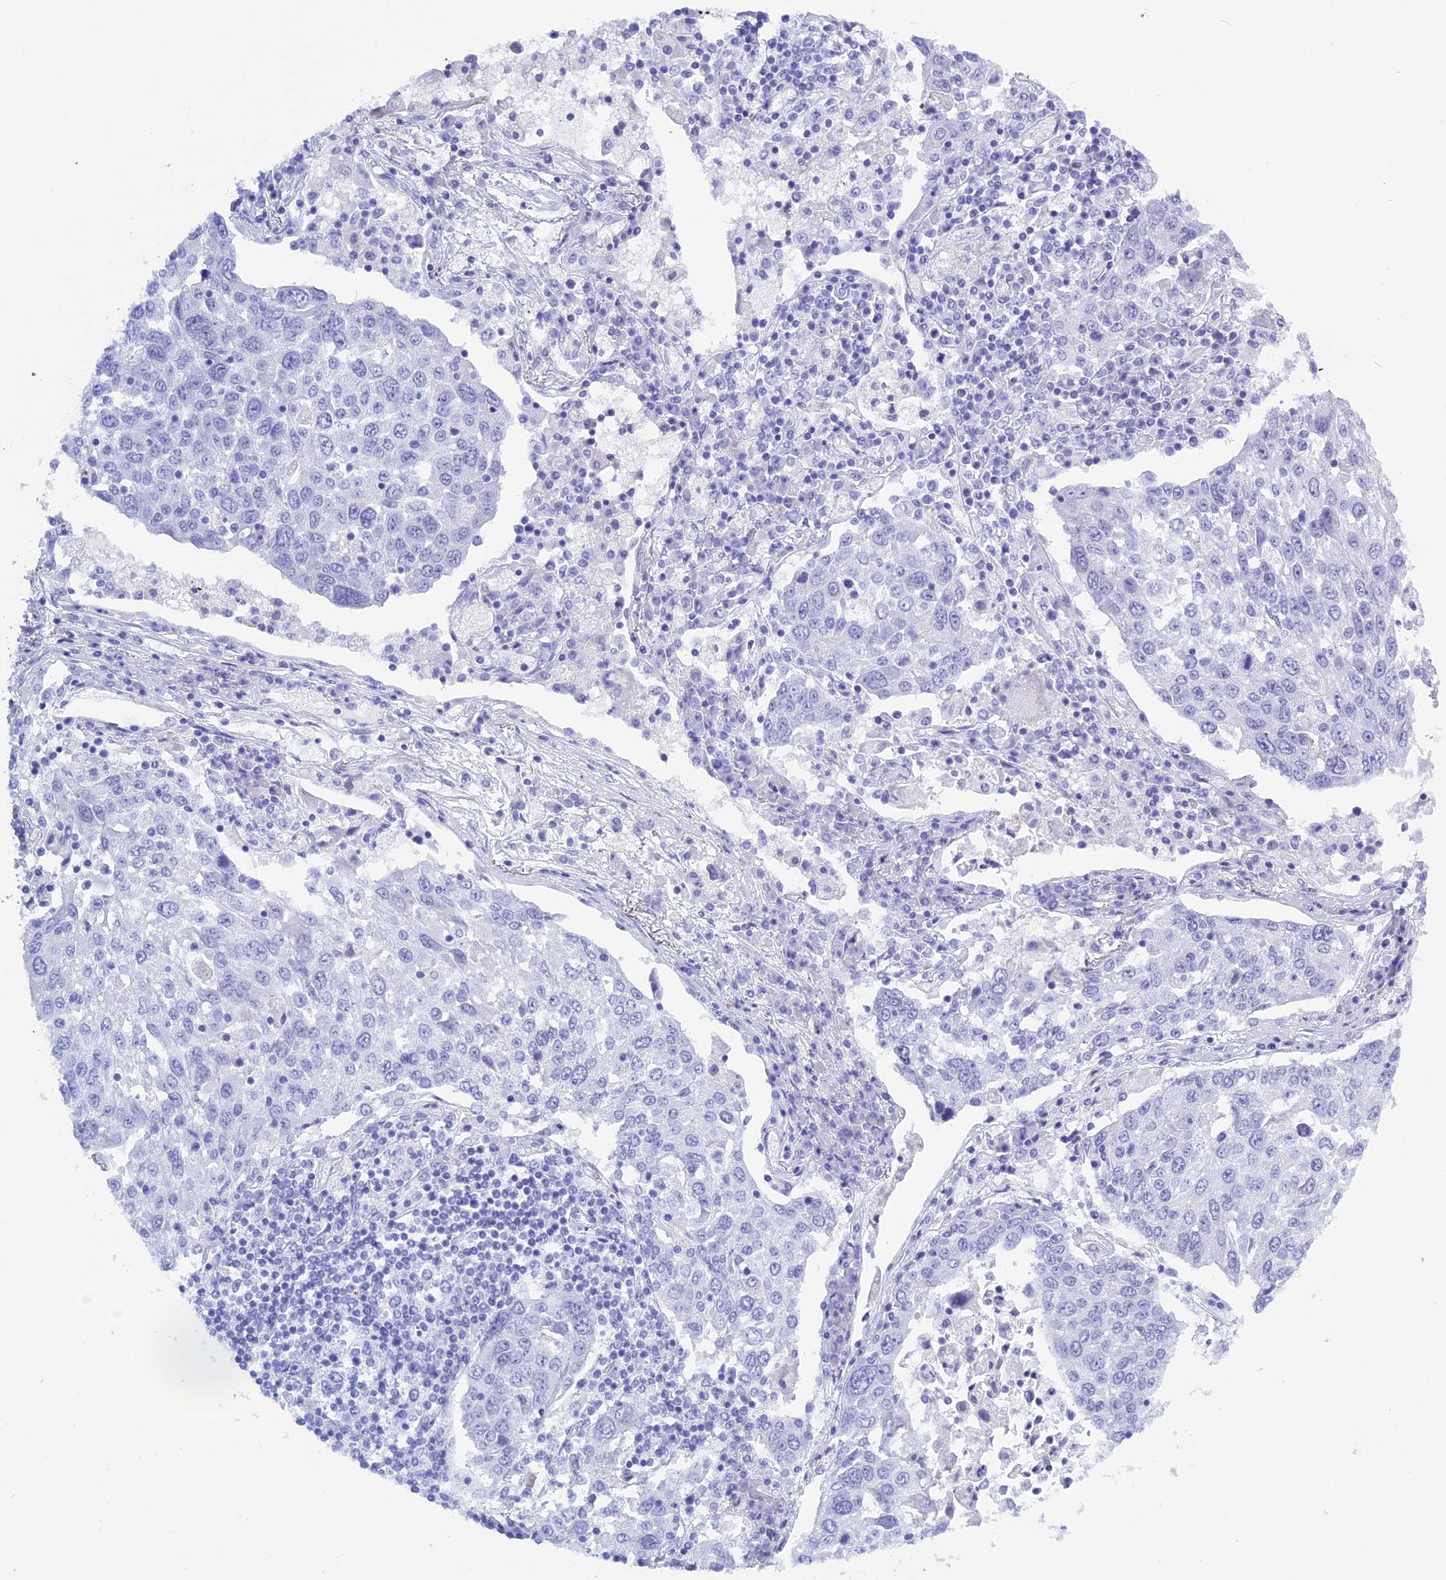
{"staining": {"intensity": "negative", "quantity": "none", "location": "none"}, "tissue": "lung cancer", "cell_type": "Tumor cells", "image_type": "cancer", "snomed": [{"axis": "morphology", "description": "Squamous cell carcinoma, NOS"}, {"axis": "topography", "description": "Lung"}], "caption": "The photomicrograph demonstrates no significant staining in tumor cells of lung cancer (squamous cell carcinoma).", "gene": "KCTD21", "patient": {"sex": "male", "age": 65}}